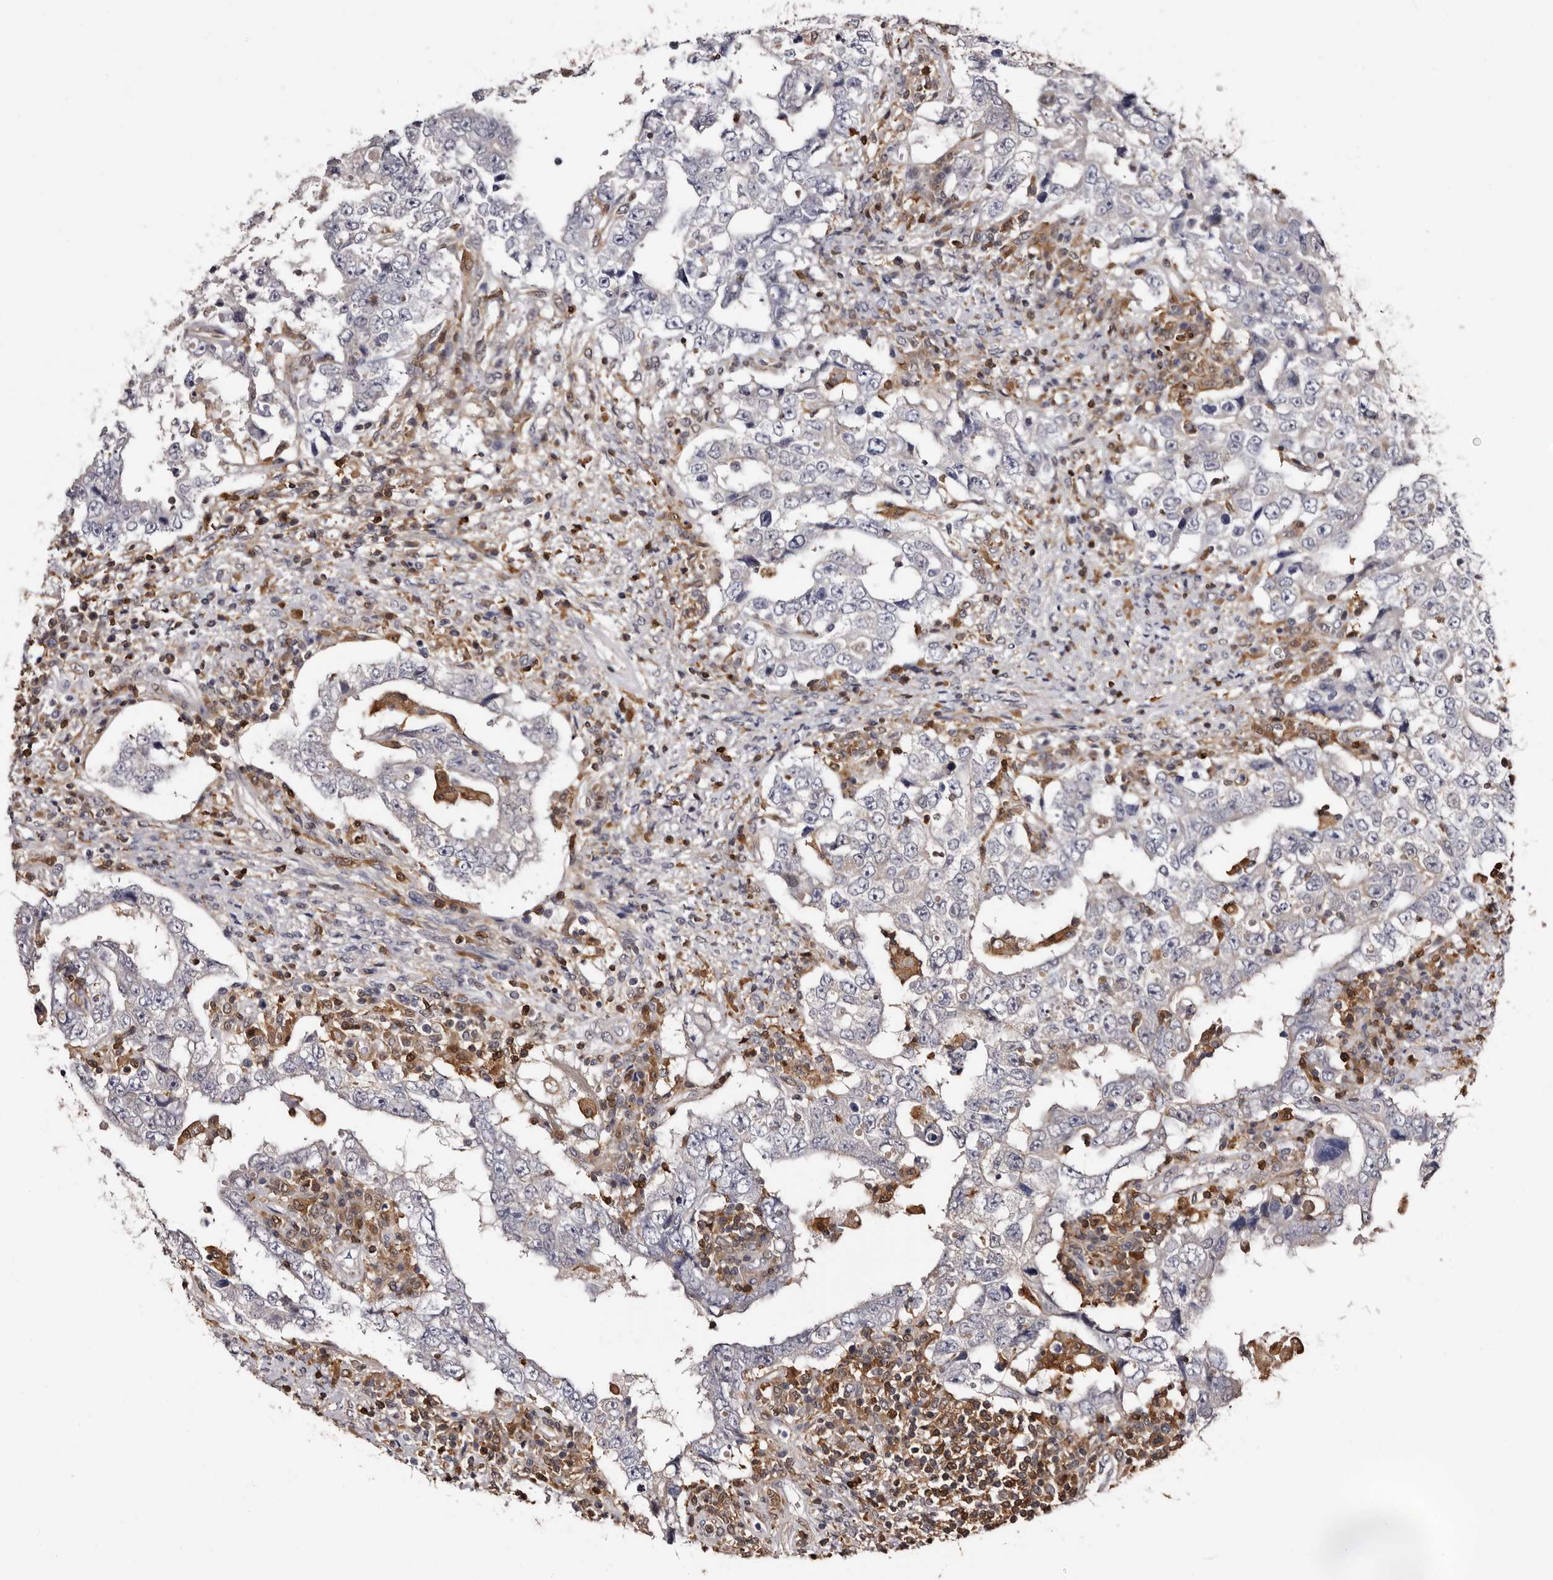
{"staining": {"intensity": "weak", "quantity": "<25%", "location": "cytoplasmic/membranous"}, "tissue": "testis cancer", "cell_type": "Tumor cells", "image_type": "cancer", "snomed": [{"axis": "morphology", "description": "Carcinoma, Embryonal, NOS"}, {"axis": "topography", "description": "Testis"}], "caption": "Micrograph shows no significant protein expression in tumor cells of embryonal carcinoma (testis).", "gene": "DNPH1", "patient": {"sex": "male", "age": 26}}